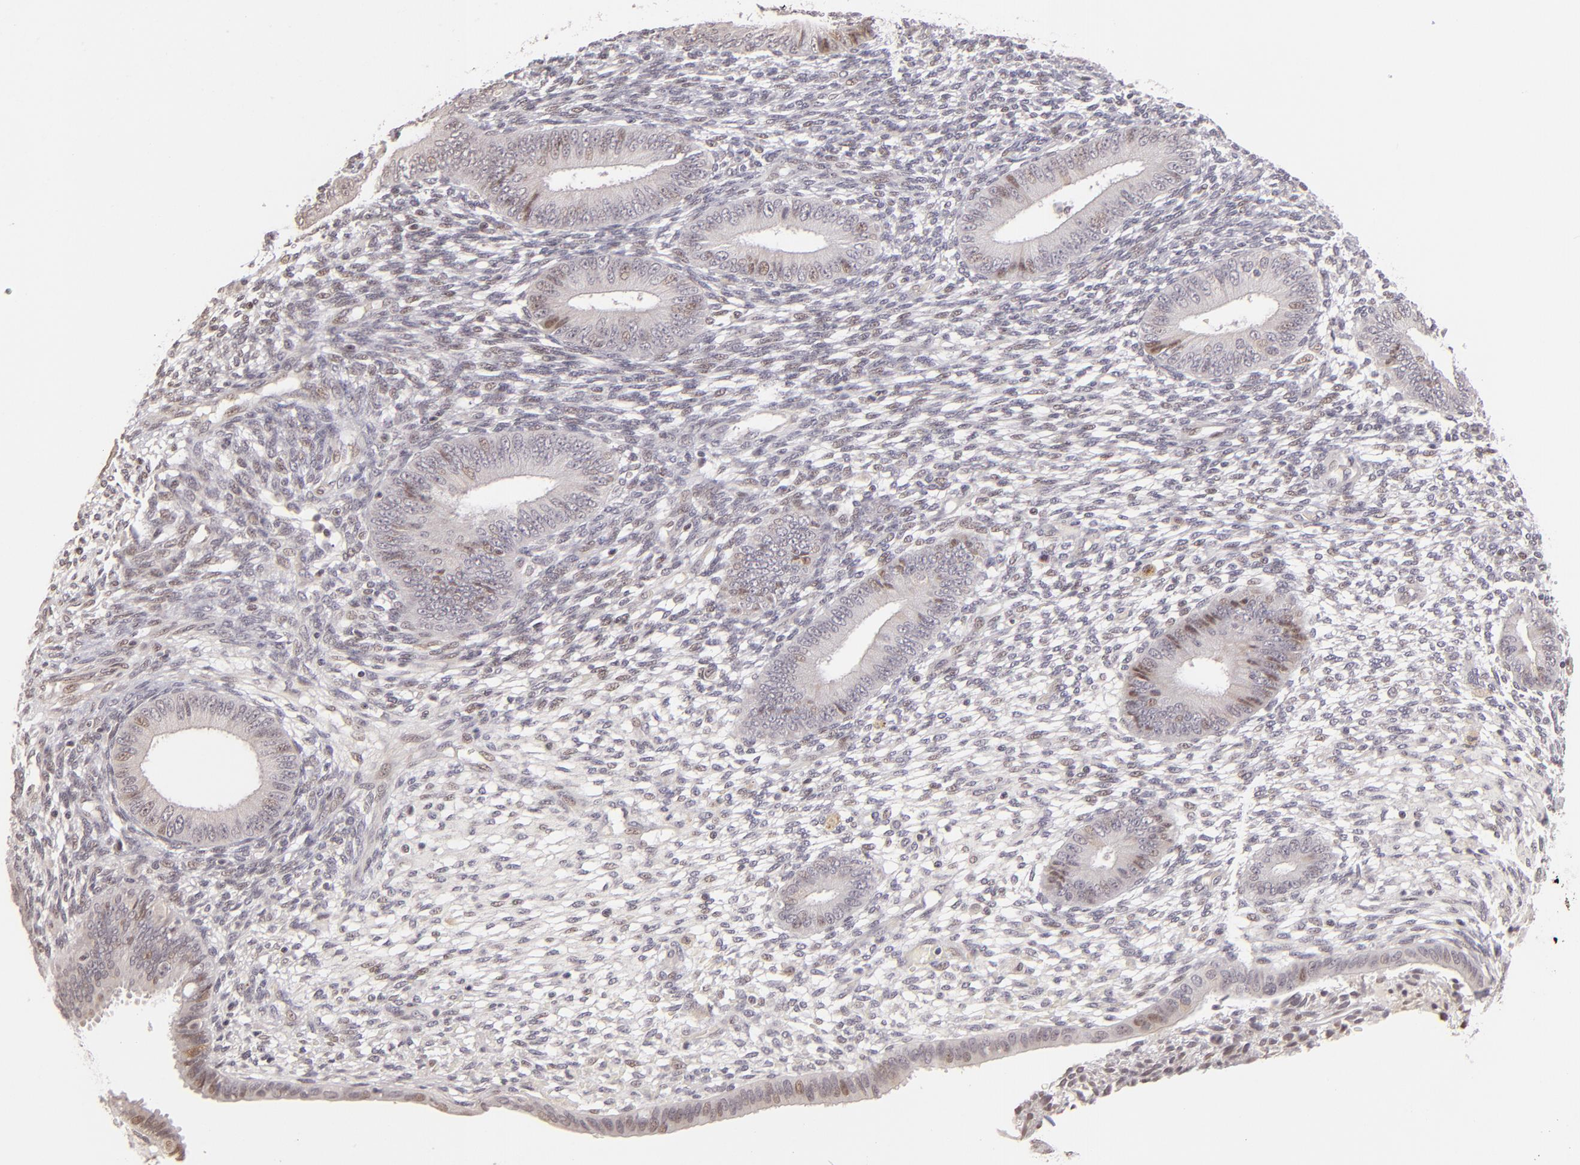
{"staining": {"intensity": "weak", "quantity": "<25%", "location": "nuclear"}, "tissue": "endometrium", "cell_type": "Cells in endometrial stroma", "image_type": "normal", "snomed": [{"axis": "morphology", "description": "Normal tissue, NOS"}, {"axis": "topography", "description": "Endometrium"}], "caption": "The photomicrograph reveals no staining of cells in endometrial stroma in unremarkable endometrium. (Stains: DAB immunohistochemistry with hematoxylin counter stain, Microscopy: brightfield microscopy at high magnification).", "gene": "RARB", "patient": {"sex": "female", "age": 42}}